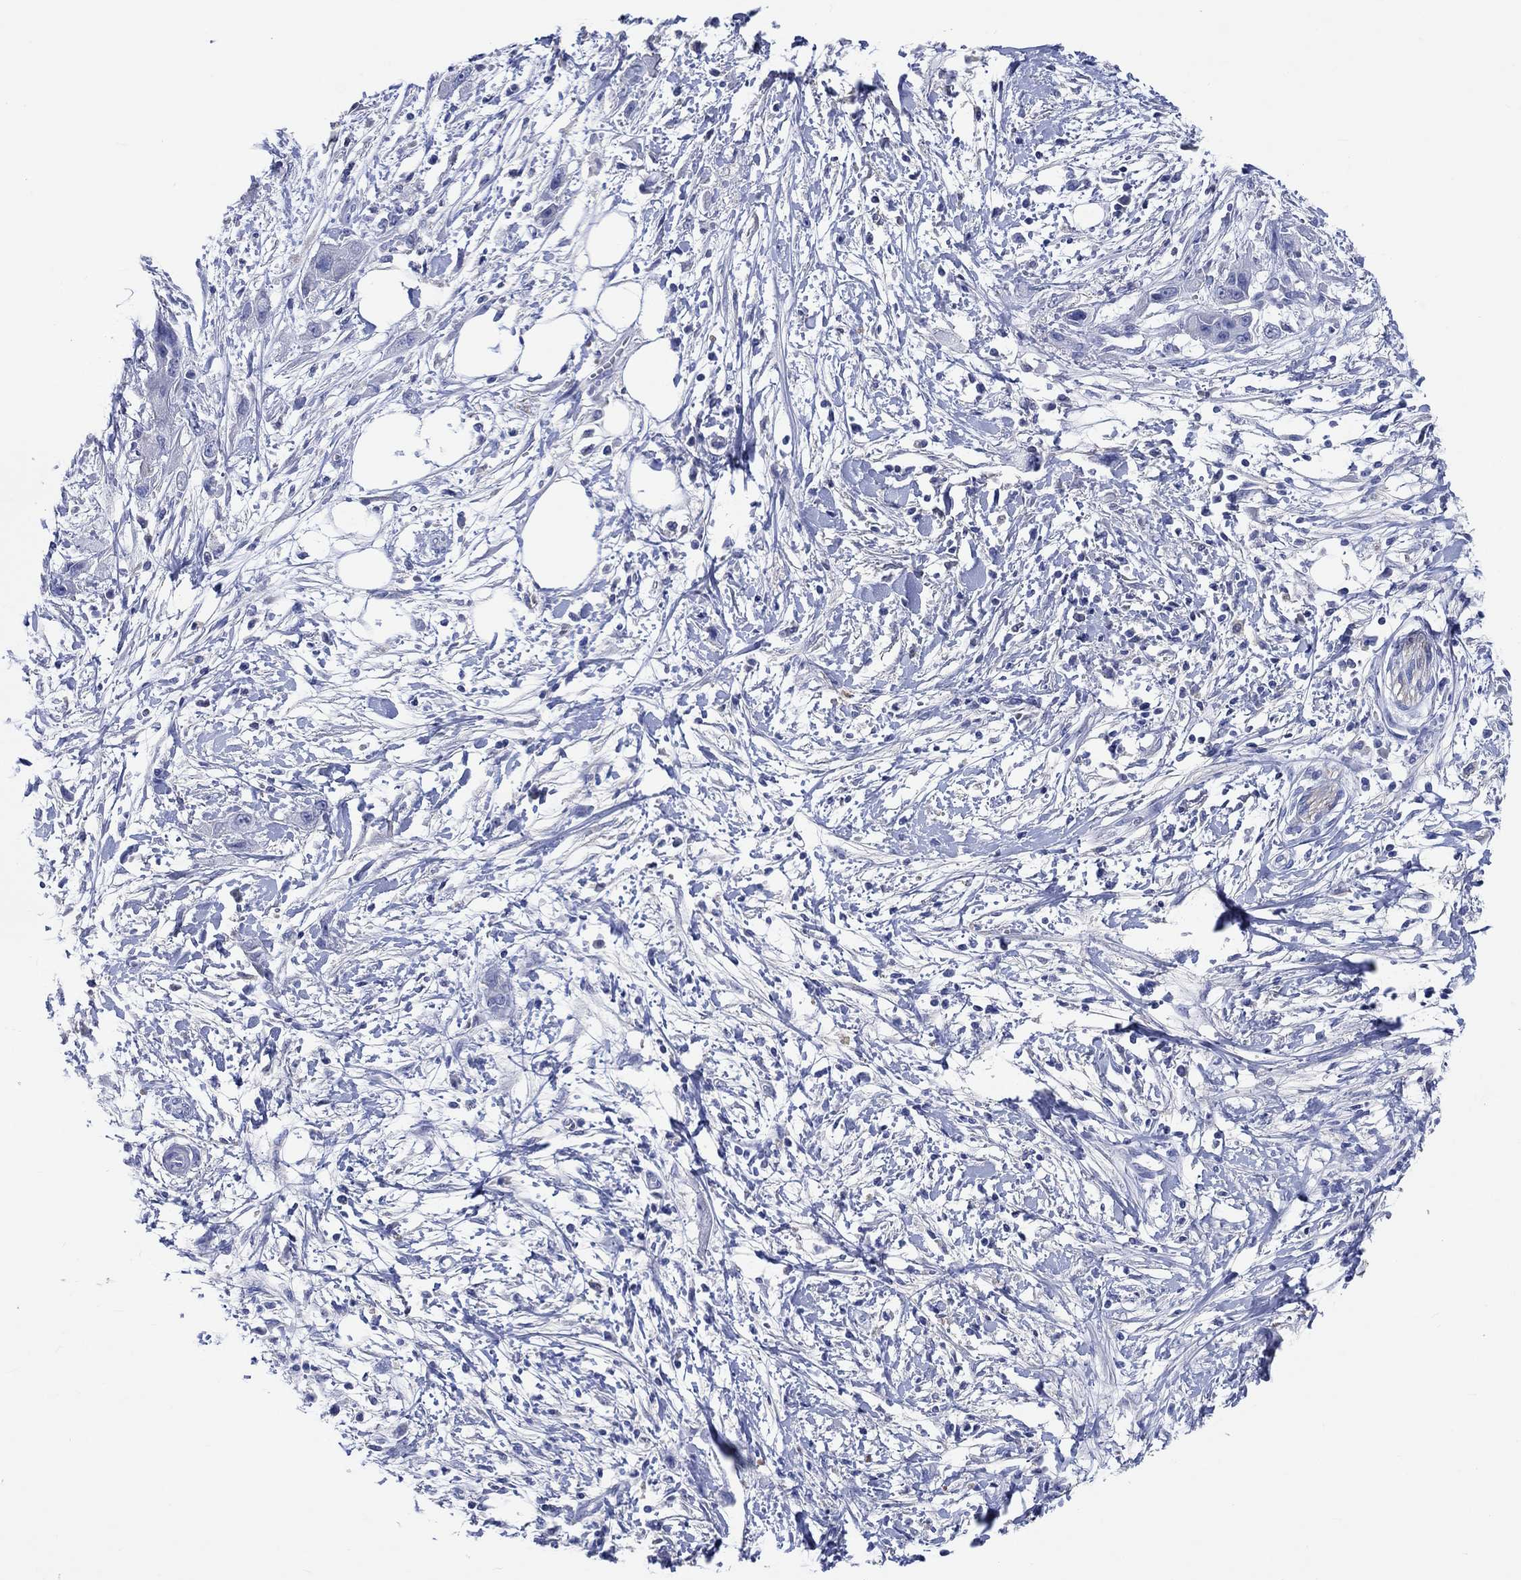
{"staining": {"intensity": "negative", "quantity": "none", "location": "none"}, "tissue": "pancreatic cancer", "cell_type": "Tumor cells", "image_type": "cancer", "snomed": [{"axis": "morphology", "description": "Adenocarcinoma, NOS"}, {"axis": "topography", "description": "Pancreas"}], "caption": "IHC photomicrograph of pancreatic adenocarcinoma stained for a protein (brown), which shows no positivity in tumor cells. (Stains: DAB (3,3'-diaminobenzidine) immunohistochemistry (IHC) with hematoxylin counter stain, Microscopy: brightfield microscopy at high magnification).", "gene": "SHISA4", "patient": {"sex": "male", "age": 72}}